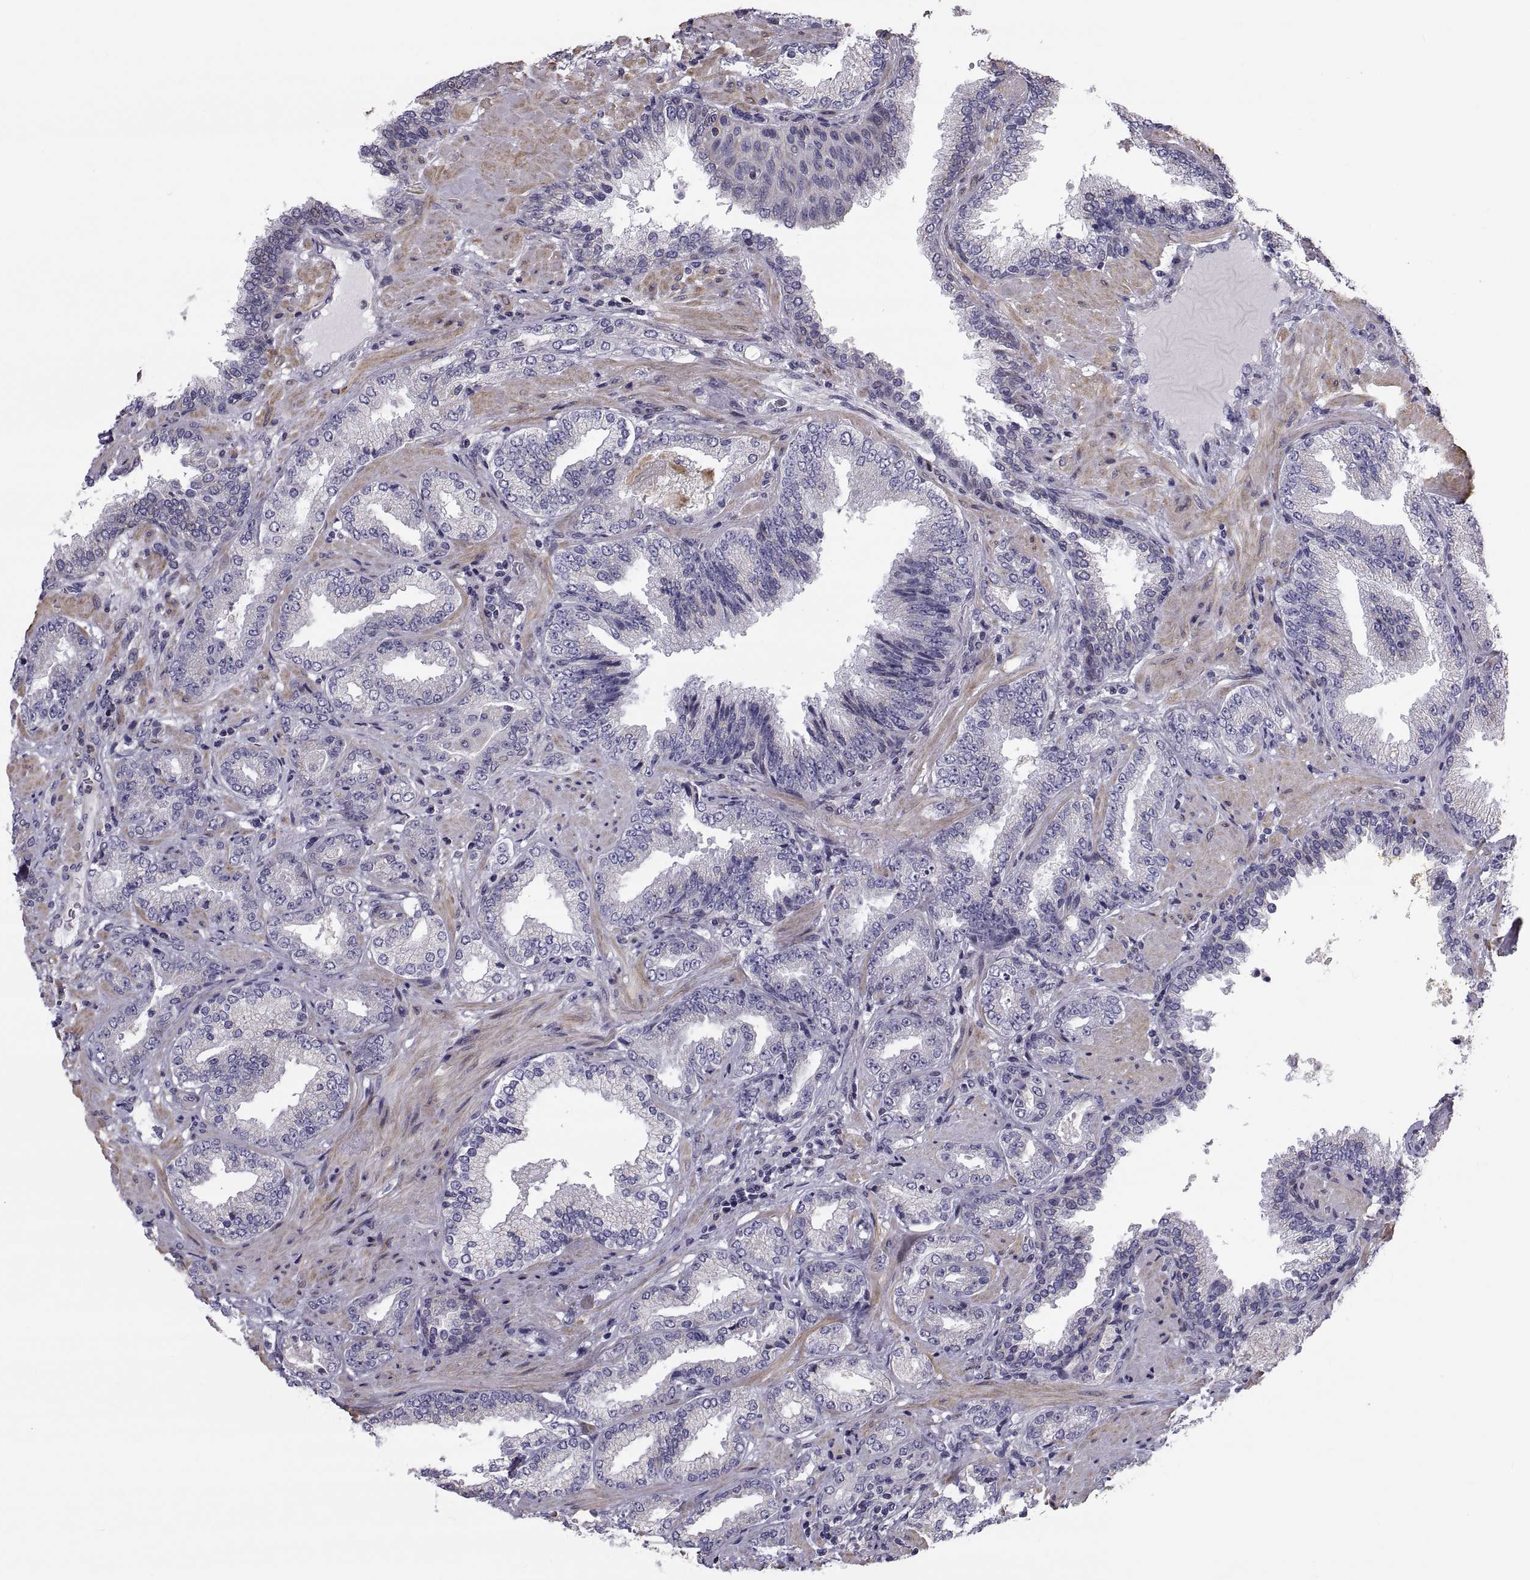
{"staining": {"intensity": "negative", "quantity": "none", "location": "none"}, "tissue": "prostate cancer", "cell_type": "Tumor cells", "image_type": "cancer", "snomed": [{"axis": "morphology", "description": "Adenocarcinoma, Low grade"}, {"axis": "topography", "description": "Prostate"}], "caption": "Tumor cells are negative for brown protein staining in prostate cancer (low-grade adenocarcinoma).", "gene": "ANO1", "patient": {"sex": "male", "age": 68}}